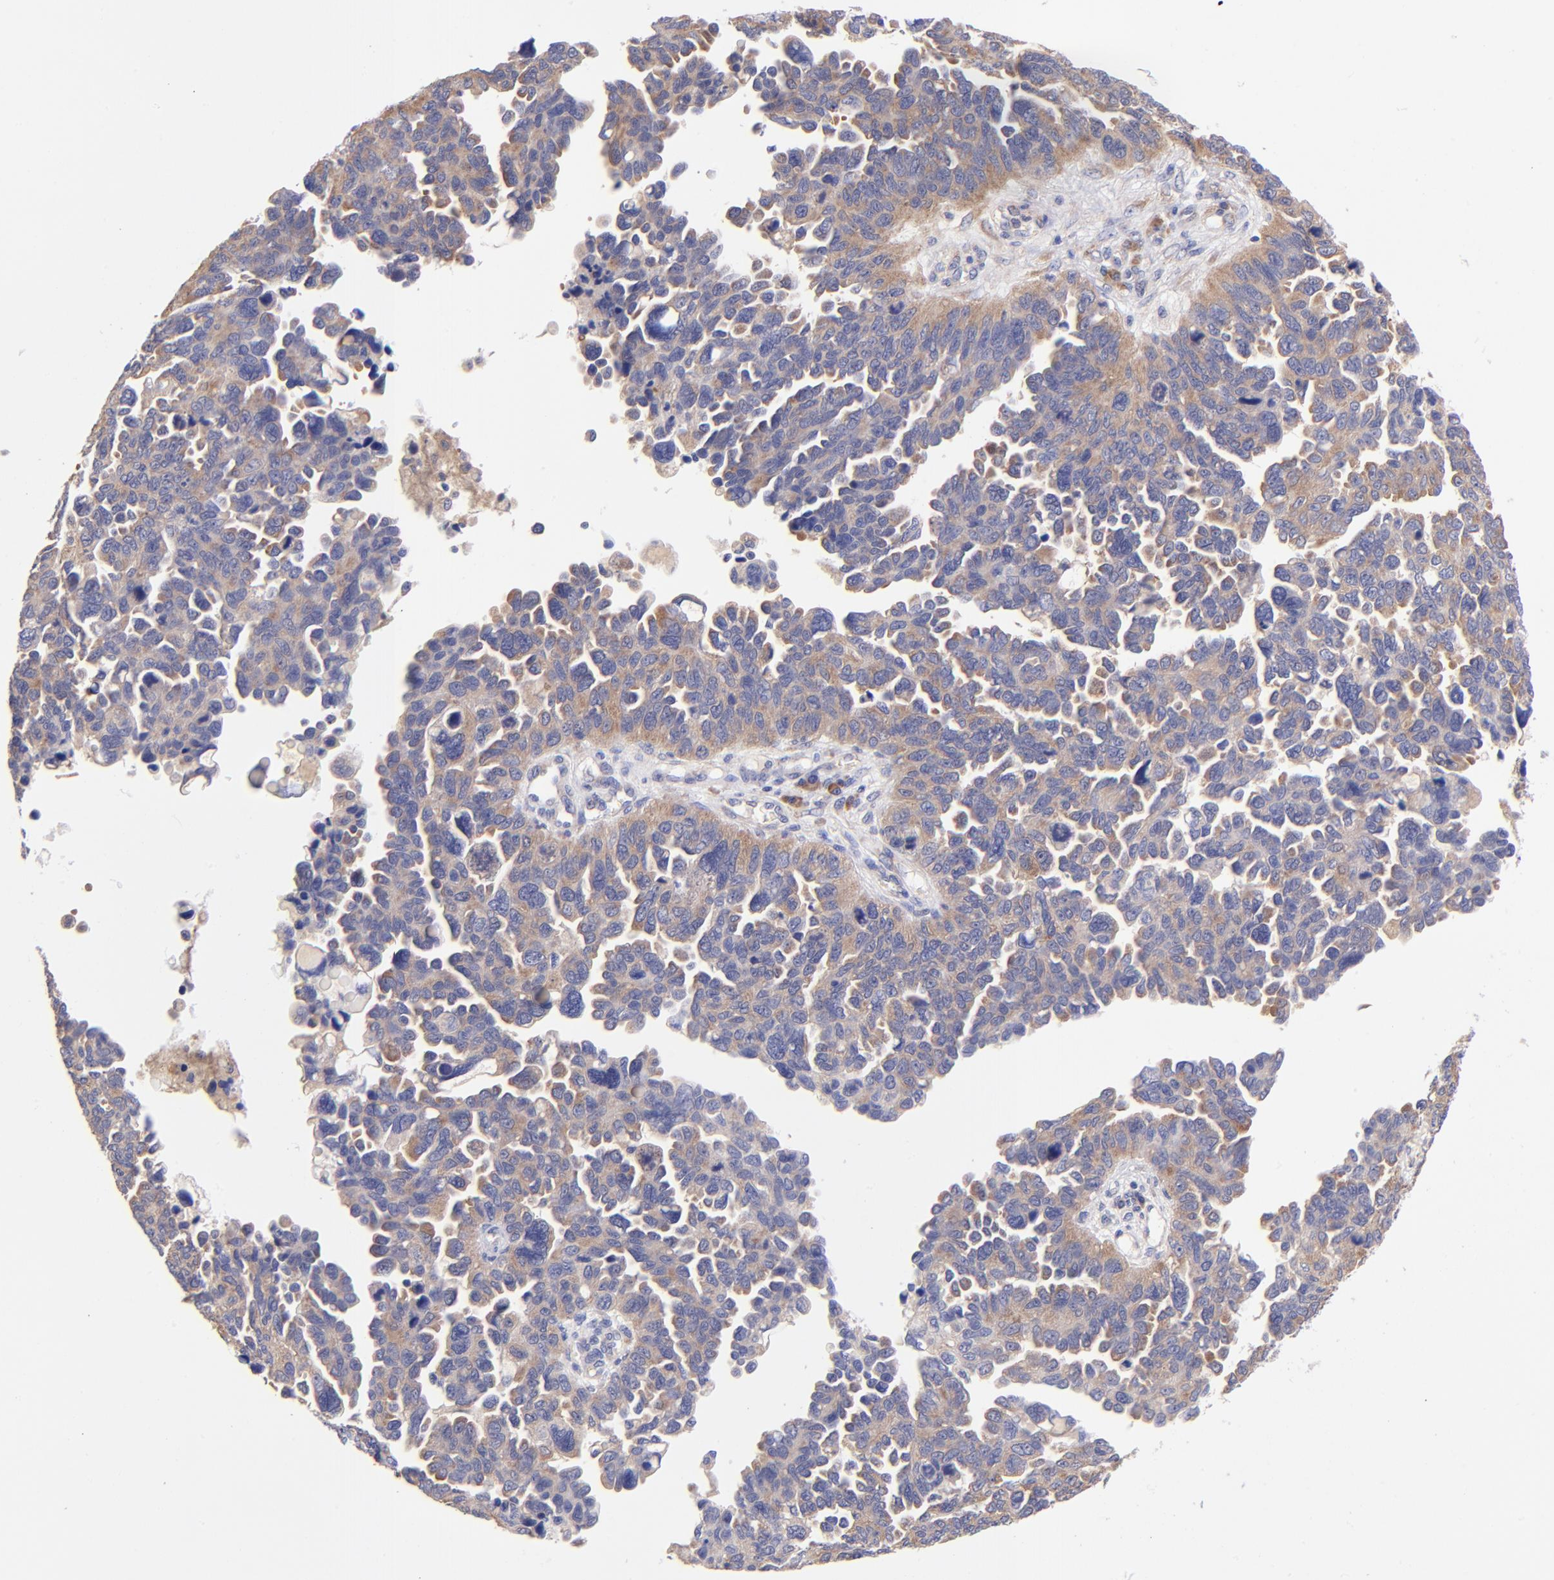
{"staining": {"intensity": "moderate", "quantity": ">75%", "location": "cytoplasmic/membranous"}, "tissue": "ovarian cancer", "cell_type": "Tumor cells", "image_type": "cancer", "snomed": [{"axis": "morphology", "description": "Cystadenocarcinoma, serous, NOS"}, {"axis": "topography", "description": "Ovary"}], "caption": "Human ovarian serous cystadenocarcinoma stained for a protein (brown) displays moderate cytoplasmic/membranous positive staining in about >75% of tumor cells.", "gene": "RPL11", "patient": {"sex": "female", "age": 64}}